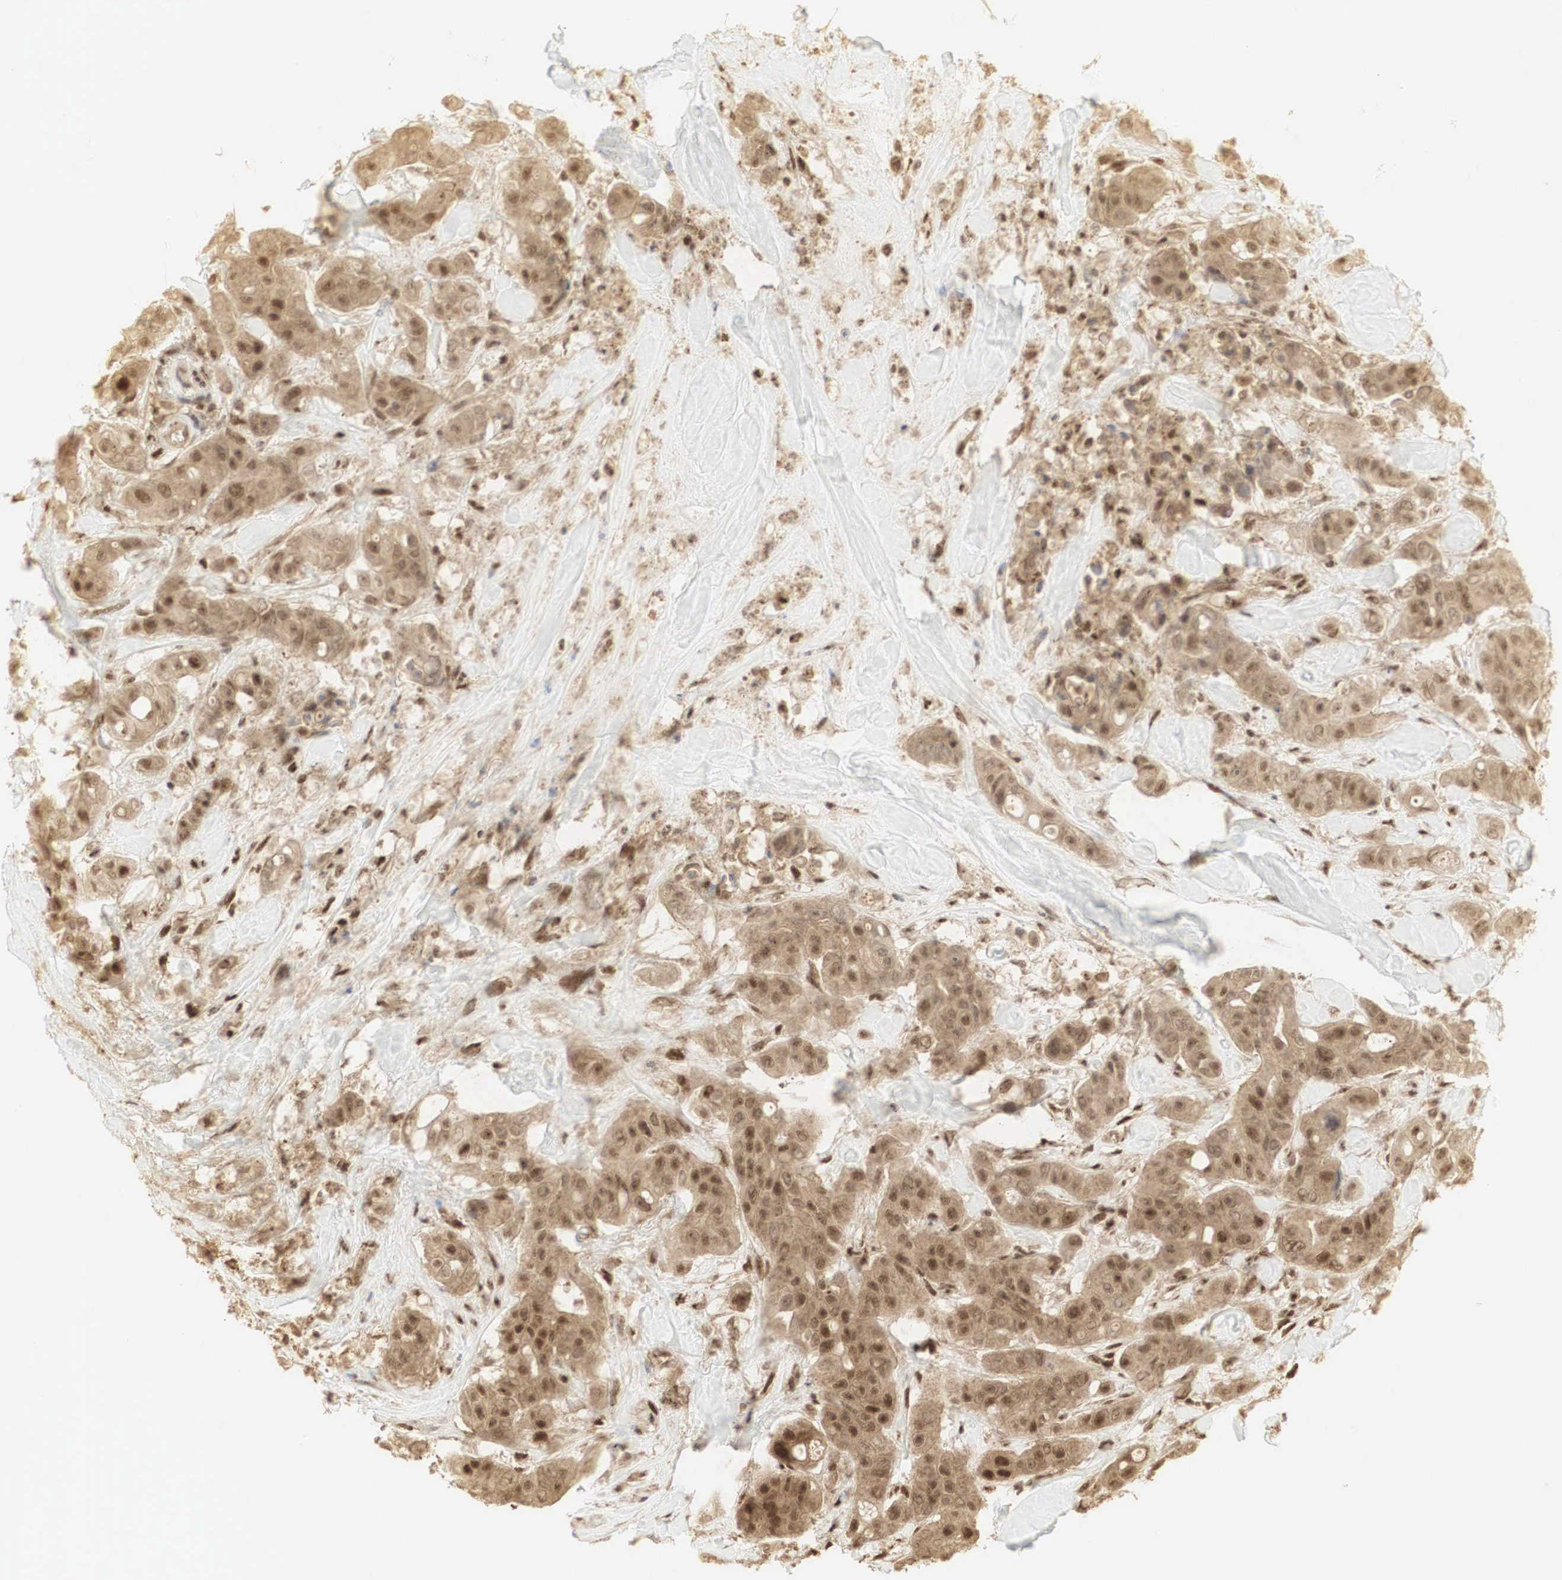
{"staining": {"intensity": "moderate", "quantity": ">75%", "location": "cytoplasmic/membranous,nuclear"}, "tissue": "colorectal cancer", "cell_type": "Tumor cells", "image_type": "cancer", "snomed": [{"axis": "morphology", "description": "Adenocarcinoma, NOS"}, {"axis": "topography", "description": "Colon"}], "caption": "Protein staining of colorectal cancer tissue demonstrates moderate cytoplasmic/membranous and nuclear expression in approximately >75% of tumor cells.", "gene": "RNF113A", "patient": {"sex": "female", "age": 70}}